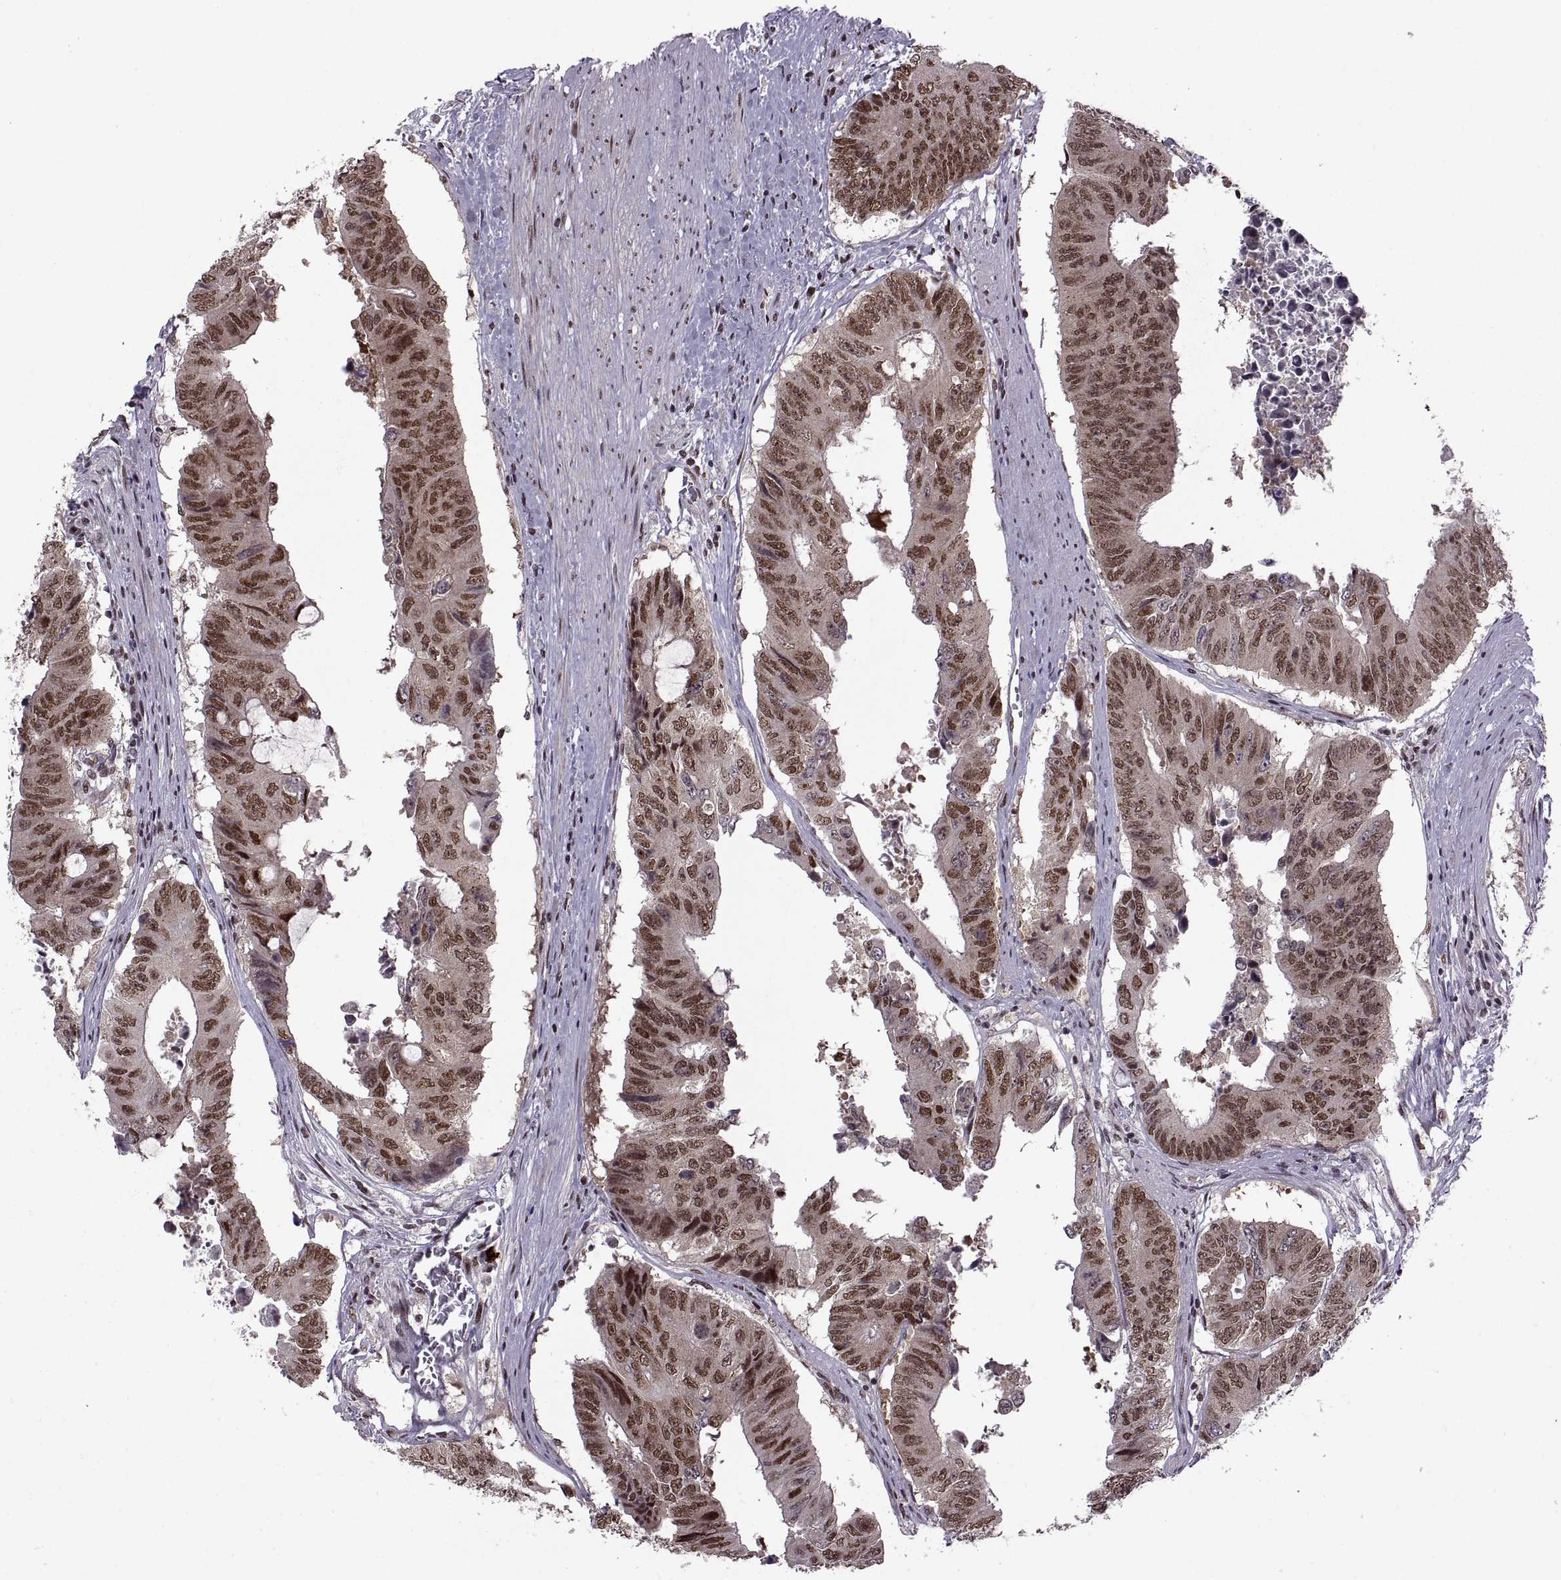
{"staining": {"intensity": "strong", "quantity": ">75%", "location": "nuclear"}, "tissue": "colorectal cancer", "cell_type": "Tumor cells", "image_type": "cancer", "snomed": [{"axis": "morphology", "description": "Adenocarcinoma, NOS"}, {"axis": "topography", "description": "Rectum"}], "caption": "About >75% of tumor cells in colorectal cancer (adenocarcinoma) show strong nuclear protein staining as visualized by brown immunohistochemical staining.", "gene": "MT1E", "patient": {"sex": "male", "age": 59}}